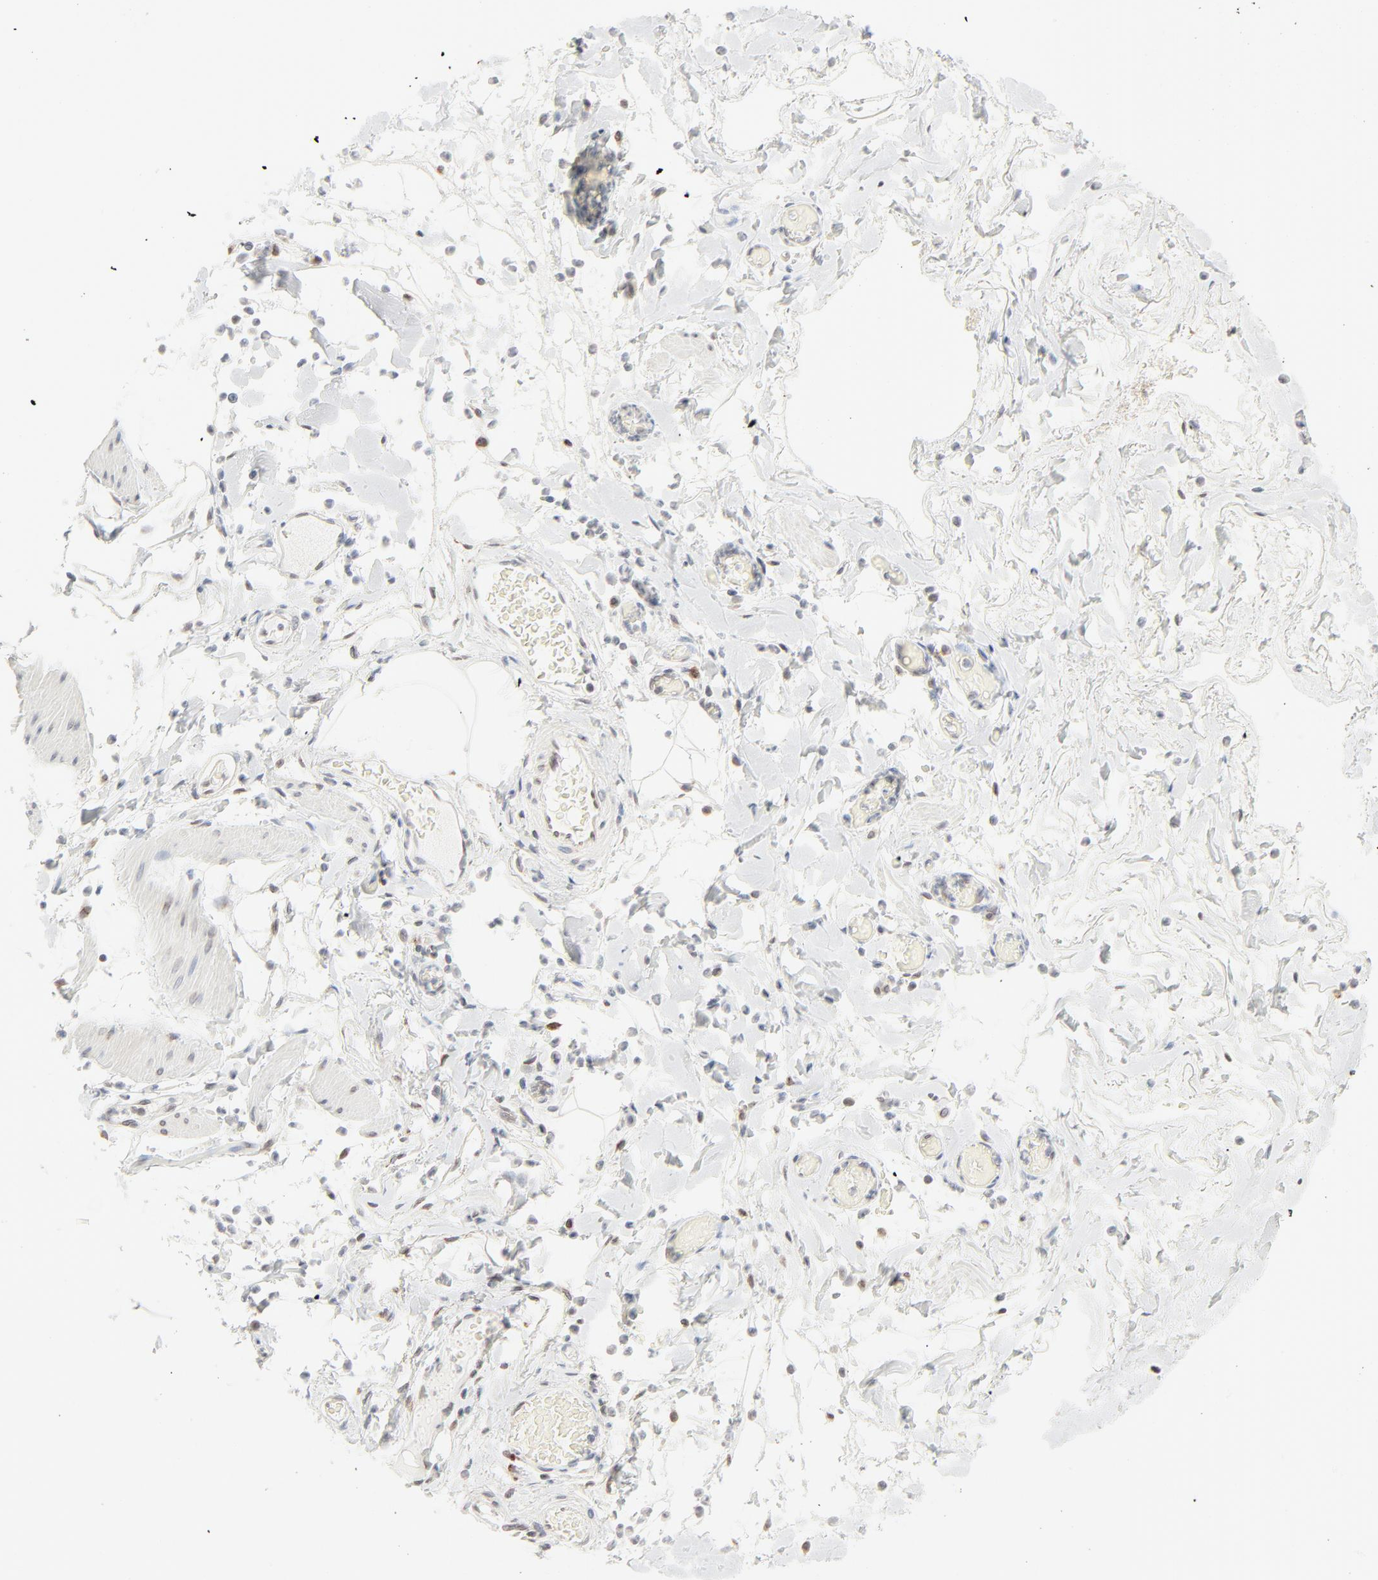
{"staining": {"intensity": "weak", "quantity": "25%-75%", "location": "cytoplasmic/membranous,nuclear"}, "tissue": "smooth muscle", "cell_type": "Smooth muscle cells", "image_type": "normal", "snomed": [{"axis": "morphology", "description": "Normal tissue, NOS"}, {"axis": "topography", "description": "Smooth muscle"}, {"axis": "topography", "description": "Colon"}], "caption": "Smooth muscle stained with DAB (3,3'-diaminobenzidine) immunohistochemistry (IHC) reveals low levels of weak cytoplasmic/membranous,nuclear staining in about 25%-75% of smooth muscle cells.", "gene": "MAD1L1", "patient": {"sex": "male", "age": 67}}